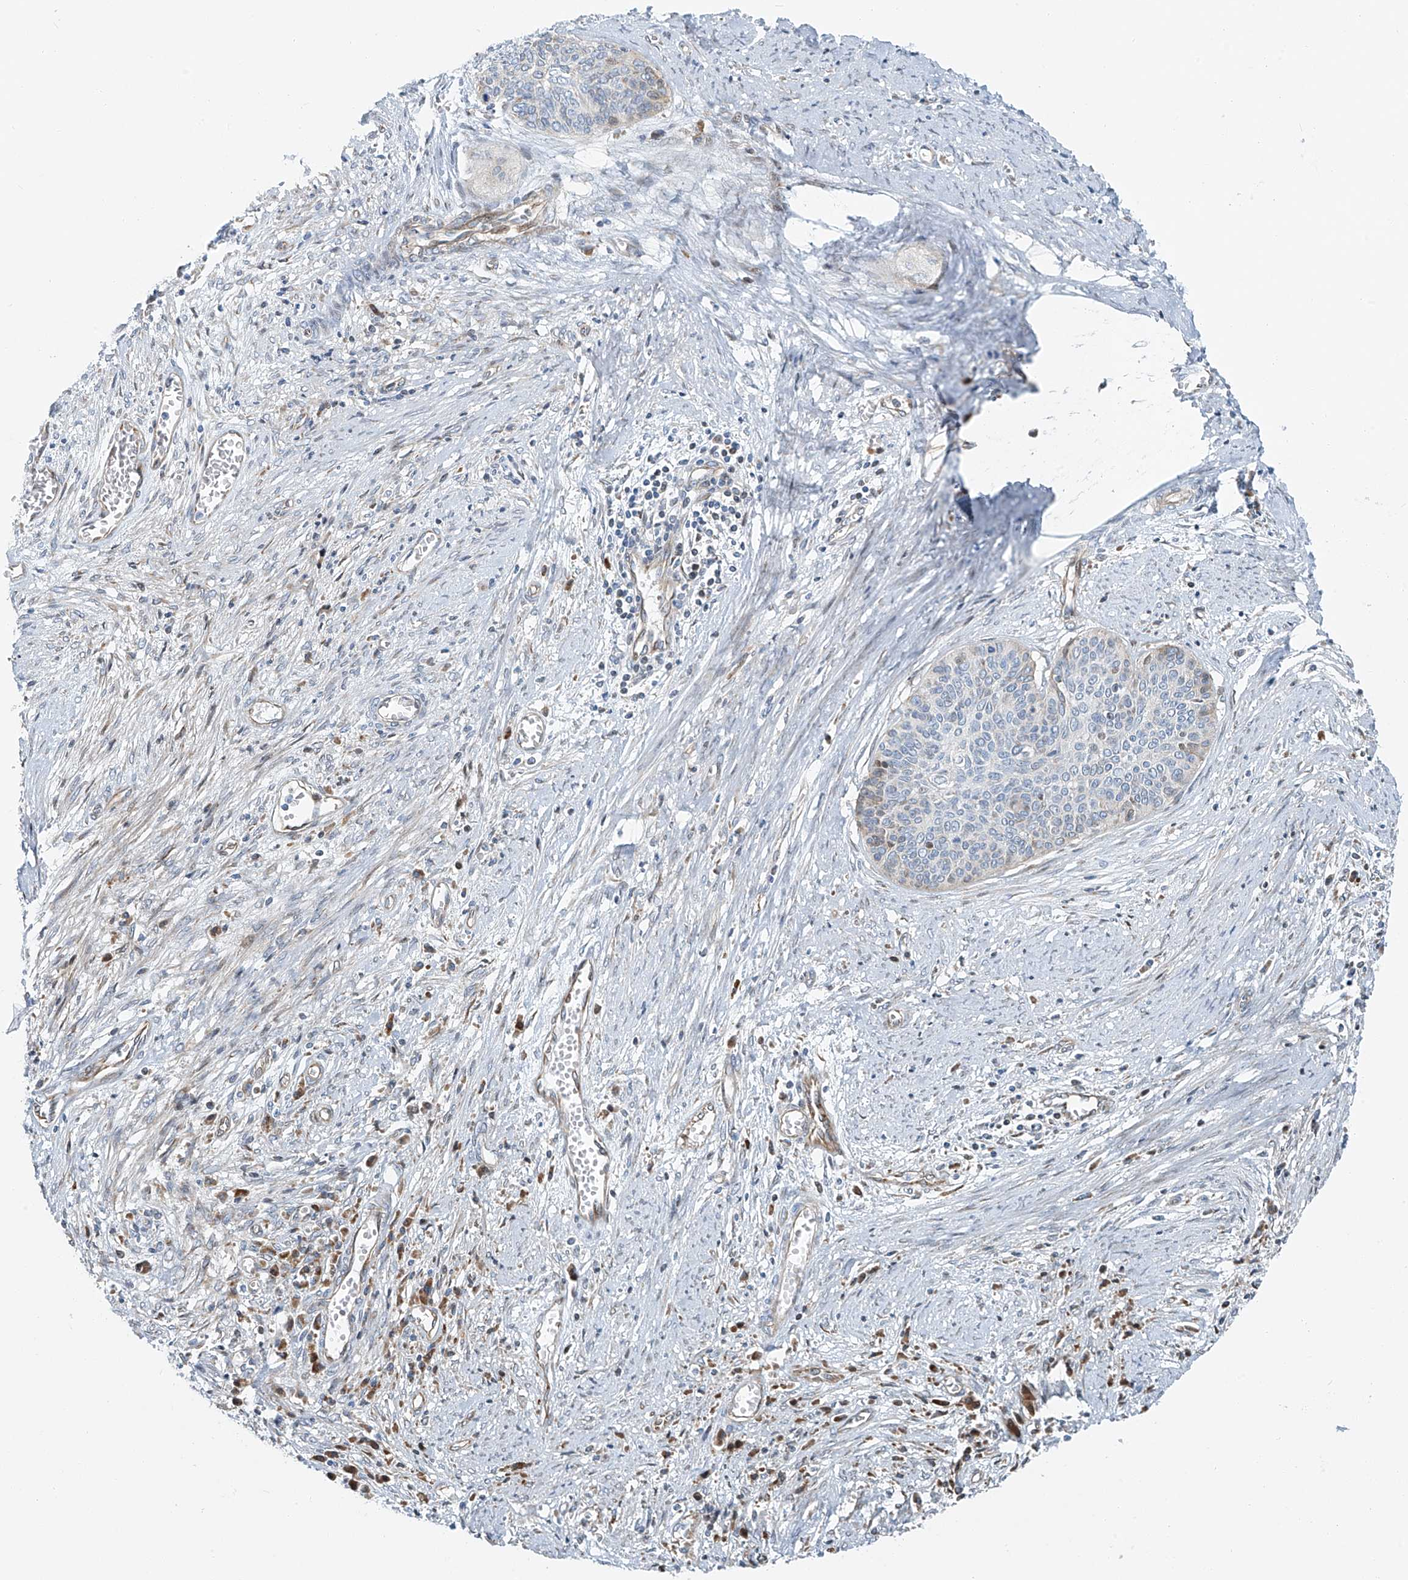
{"staining": {"intensity": "moderate", "quantity": "<25%", "location": "cytoplasmic/membranous"}, "tissue": "cervical cancer", "cell_type": "Tumor cells", "image_type": "cancer", "snomed": [{"axis": "morphology", "description": "Squamous cell carcinoma, NOS"}, {"axis": "topography", "description": "Cervix"}], "caption": "Brown immunohistochemical staining in human cervical squamous cell carcinoma shows moderate cytoplasmic/membranous positivity in about <25% of tumor cells. (DAB IHC, brown staining for protein, blue staining for nuclei).", "gene": "HIC2", "patient": {"sex": "female", "age": 55}}